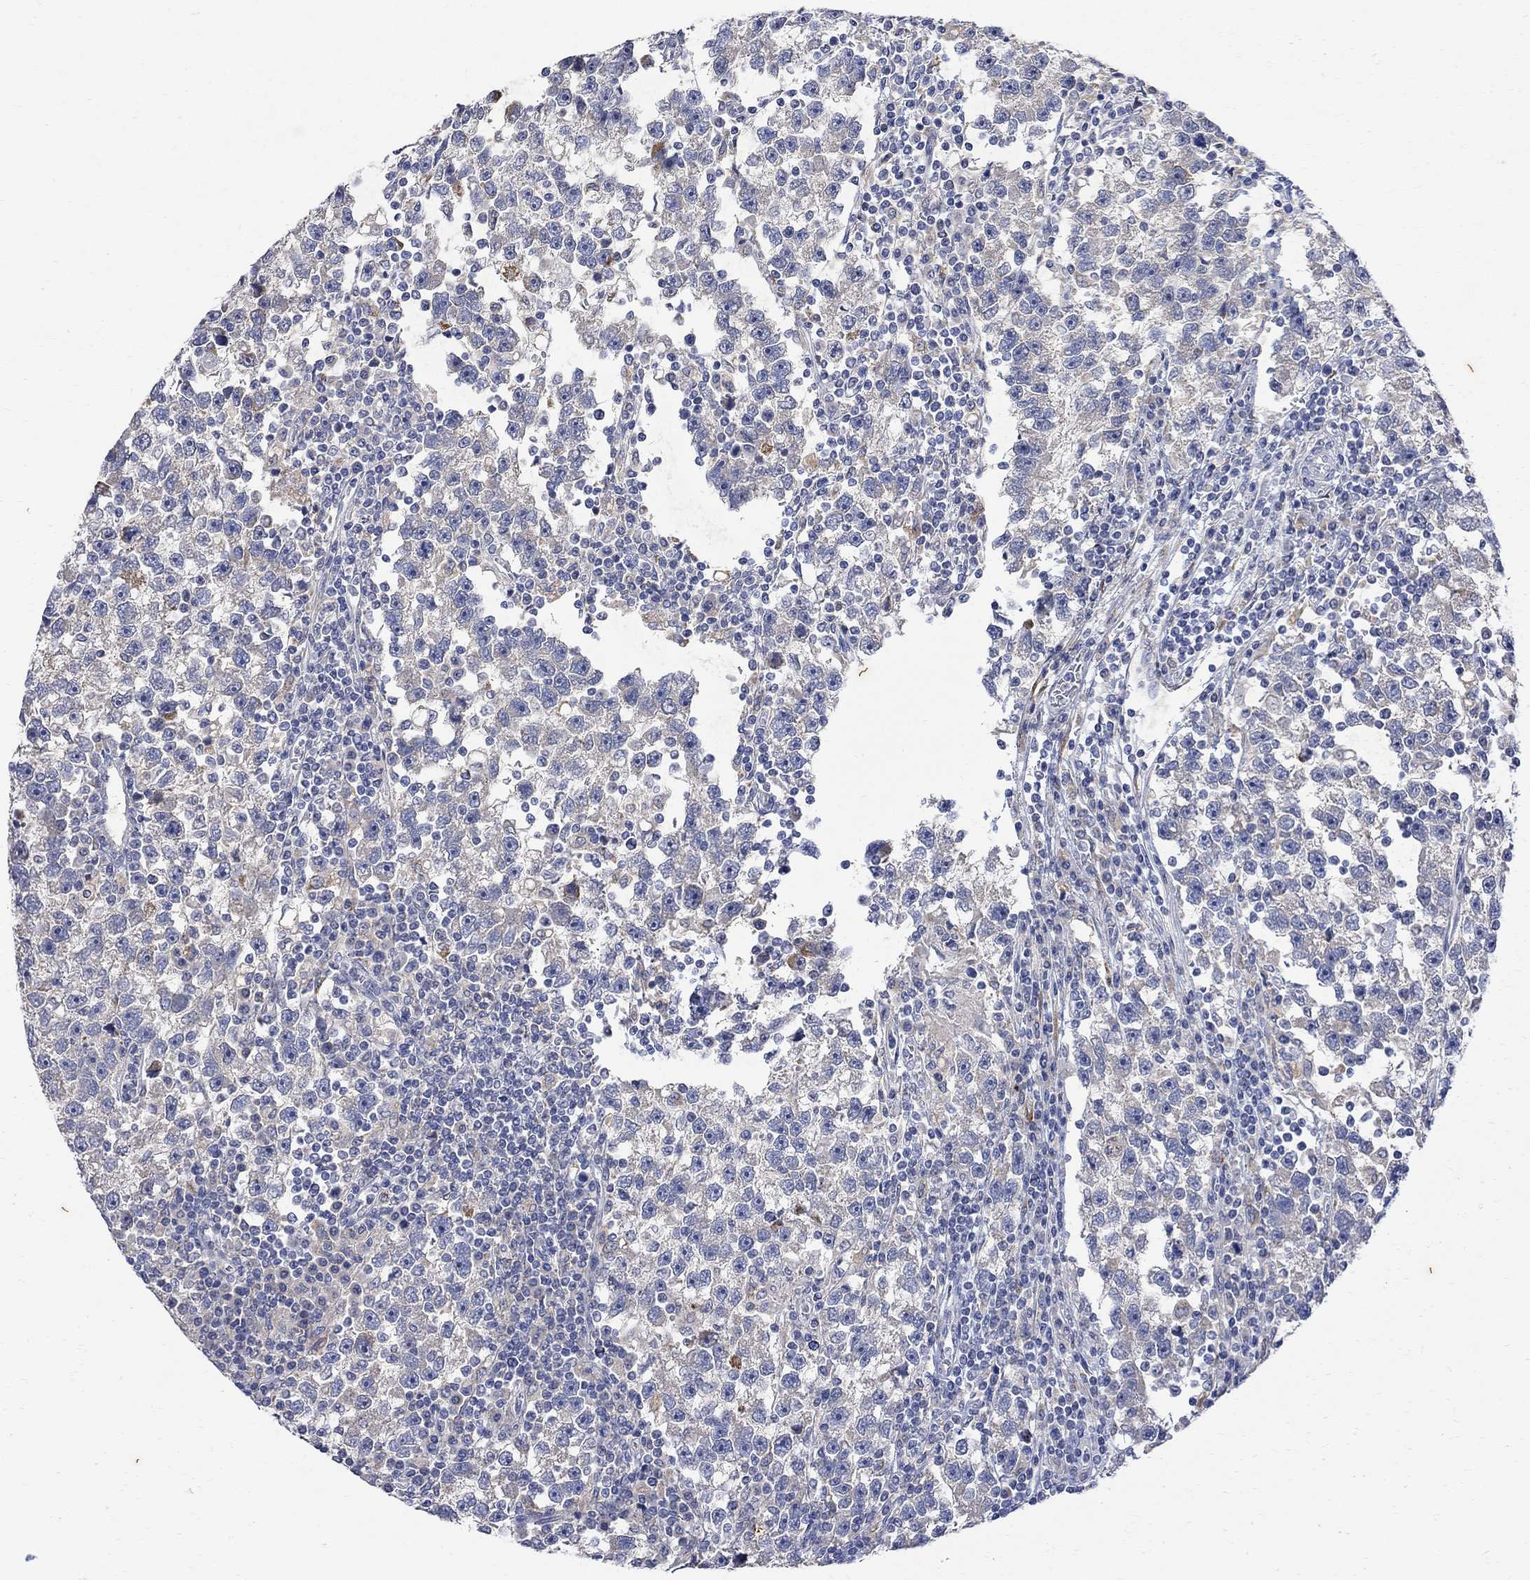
{"staining": {"intensity": "negative", "quantity": "none", "location": "none"}, "tissue": "testis cancer", "cell_type": "Tumor cells", "image_type": "cancer", "snomed": [{"axis": "morphology", "description": "Seminoma, NOS"}, {"axis": "topography", "description": "Testis"}], "caption": "Immunohistochemistry (IHC) photomicrograph of seminoma (testis) stained for a protein (brown), which exhibits no positivity in tumor cells.", "gene": "FNDC5", "patient": {"sex": "male", "age": 47}}